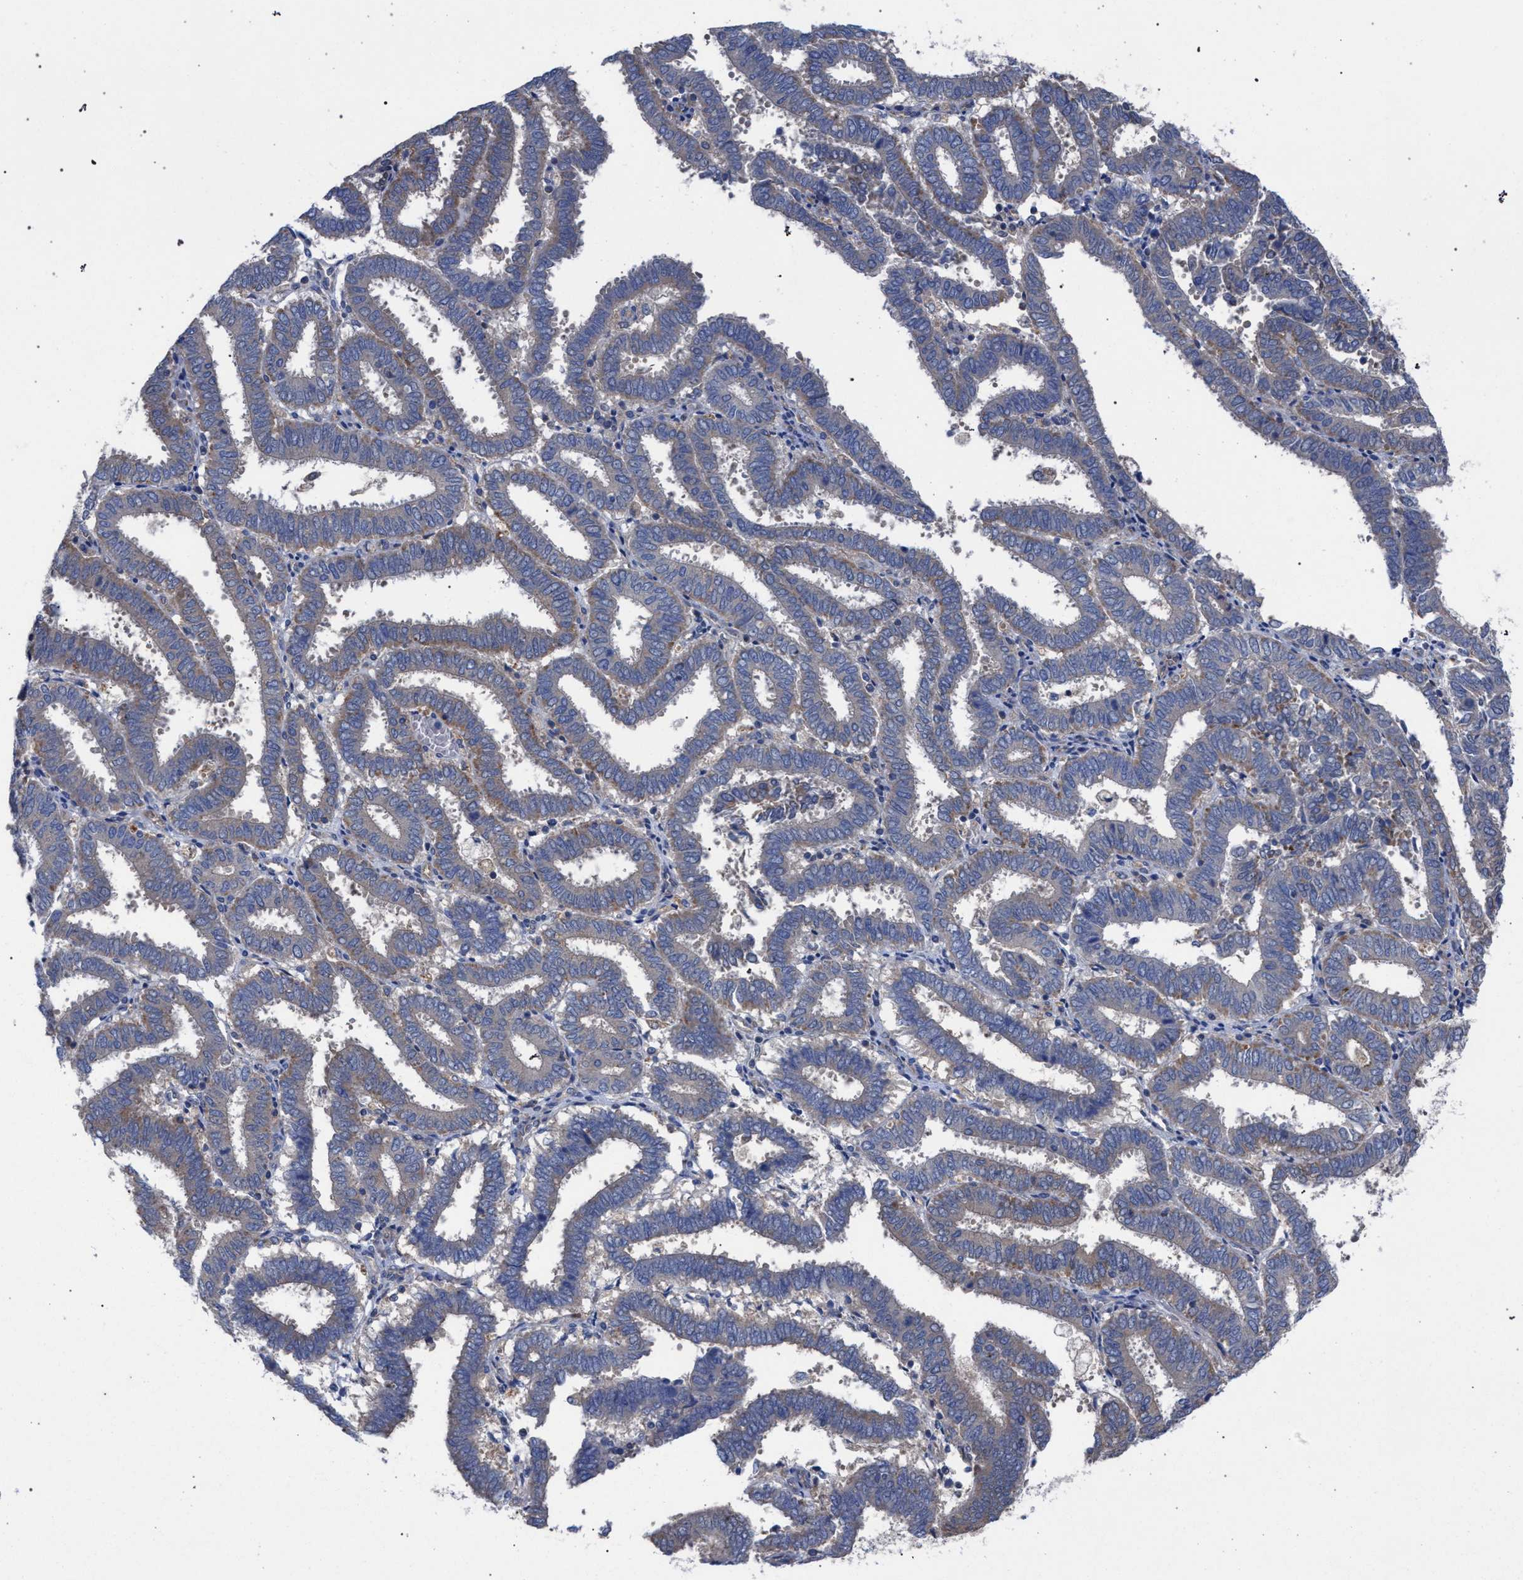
{"staining": {"intensity": "weak", "quantity": ">75%", "location": "cytoplasmic/membranous"}, "tissue": "endometrial cancer", "cell_type": "Tumor cells", "image_type": "cancer", "snomed": [{"axis": "morphology", "description": "Adenocarcinoma, NOS"}, {"axis": "topography", "description": "Uterus"}], "caption": "Human endometrial cancer (adenocarcinoma) stained for a protein (brown) reveals weak cytoplasmic/membranous positive expression in approximately >75% of tumor cells.", "gene": "GMPR", "patient": {"sex": "female", "age": 83}}